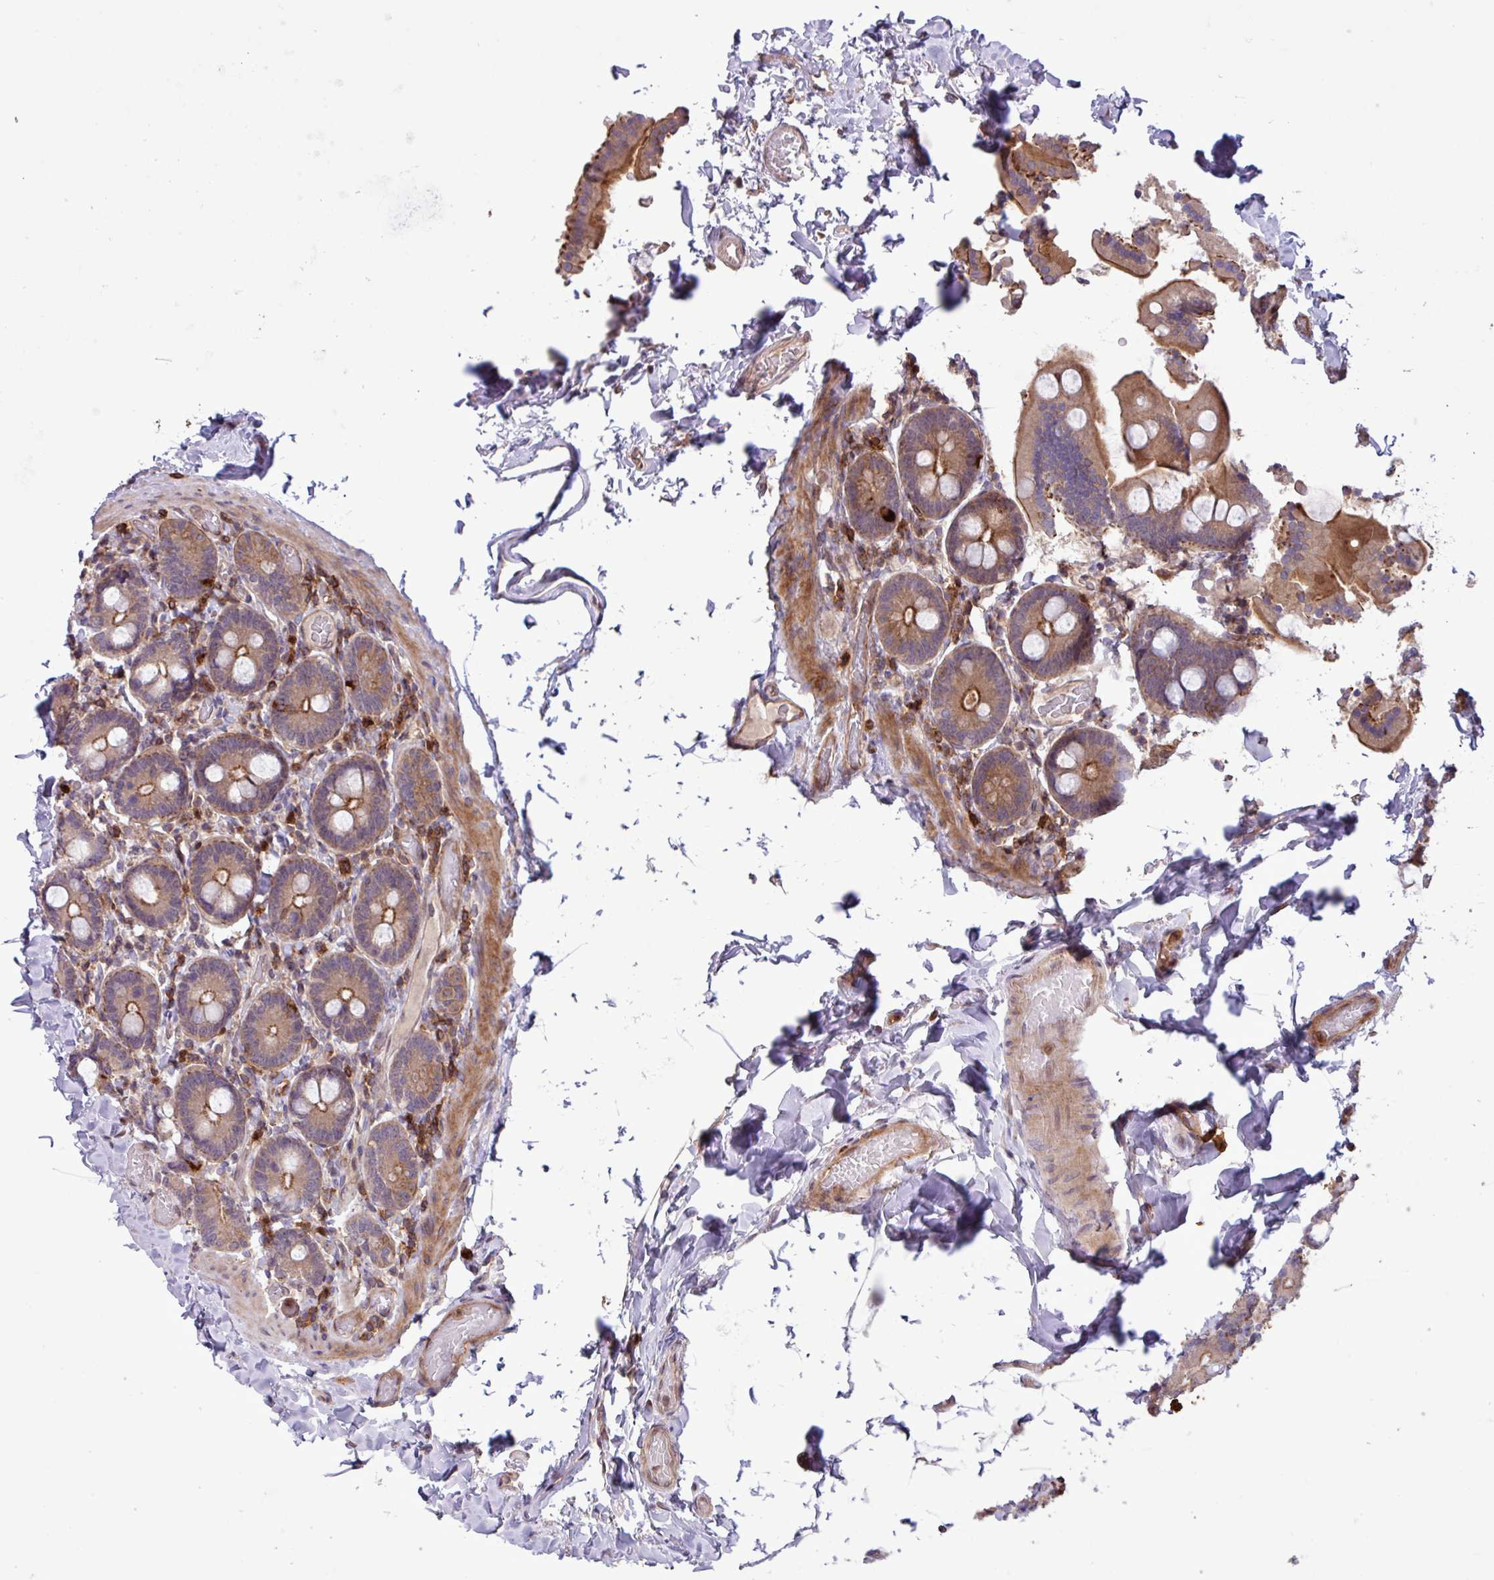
{"staining": {"intensity": "strong", "quantity": "25%-75%", "location": "cytoplasmic/membranous"}, "tissue": "duodenum", "cell_type": "Glandular cells", "image_type": "normal", "snomed": [{"axis": "morphology", "description": "Normal tissue, NOS"}, {"axis": "topography", "description": "Duodenum"}], "caption": "This micrograph displays immunohistochemistry staining of benign duodenum, with high strong cytoplasmic/membranous expression in approximately 25%-75% of glandular cells.", "gene": "CNTRL", "patient": {"sex": "male", "age": 55}}